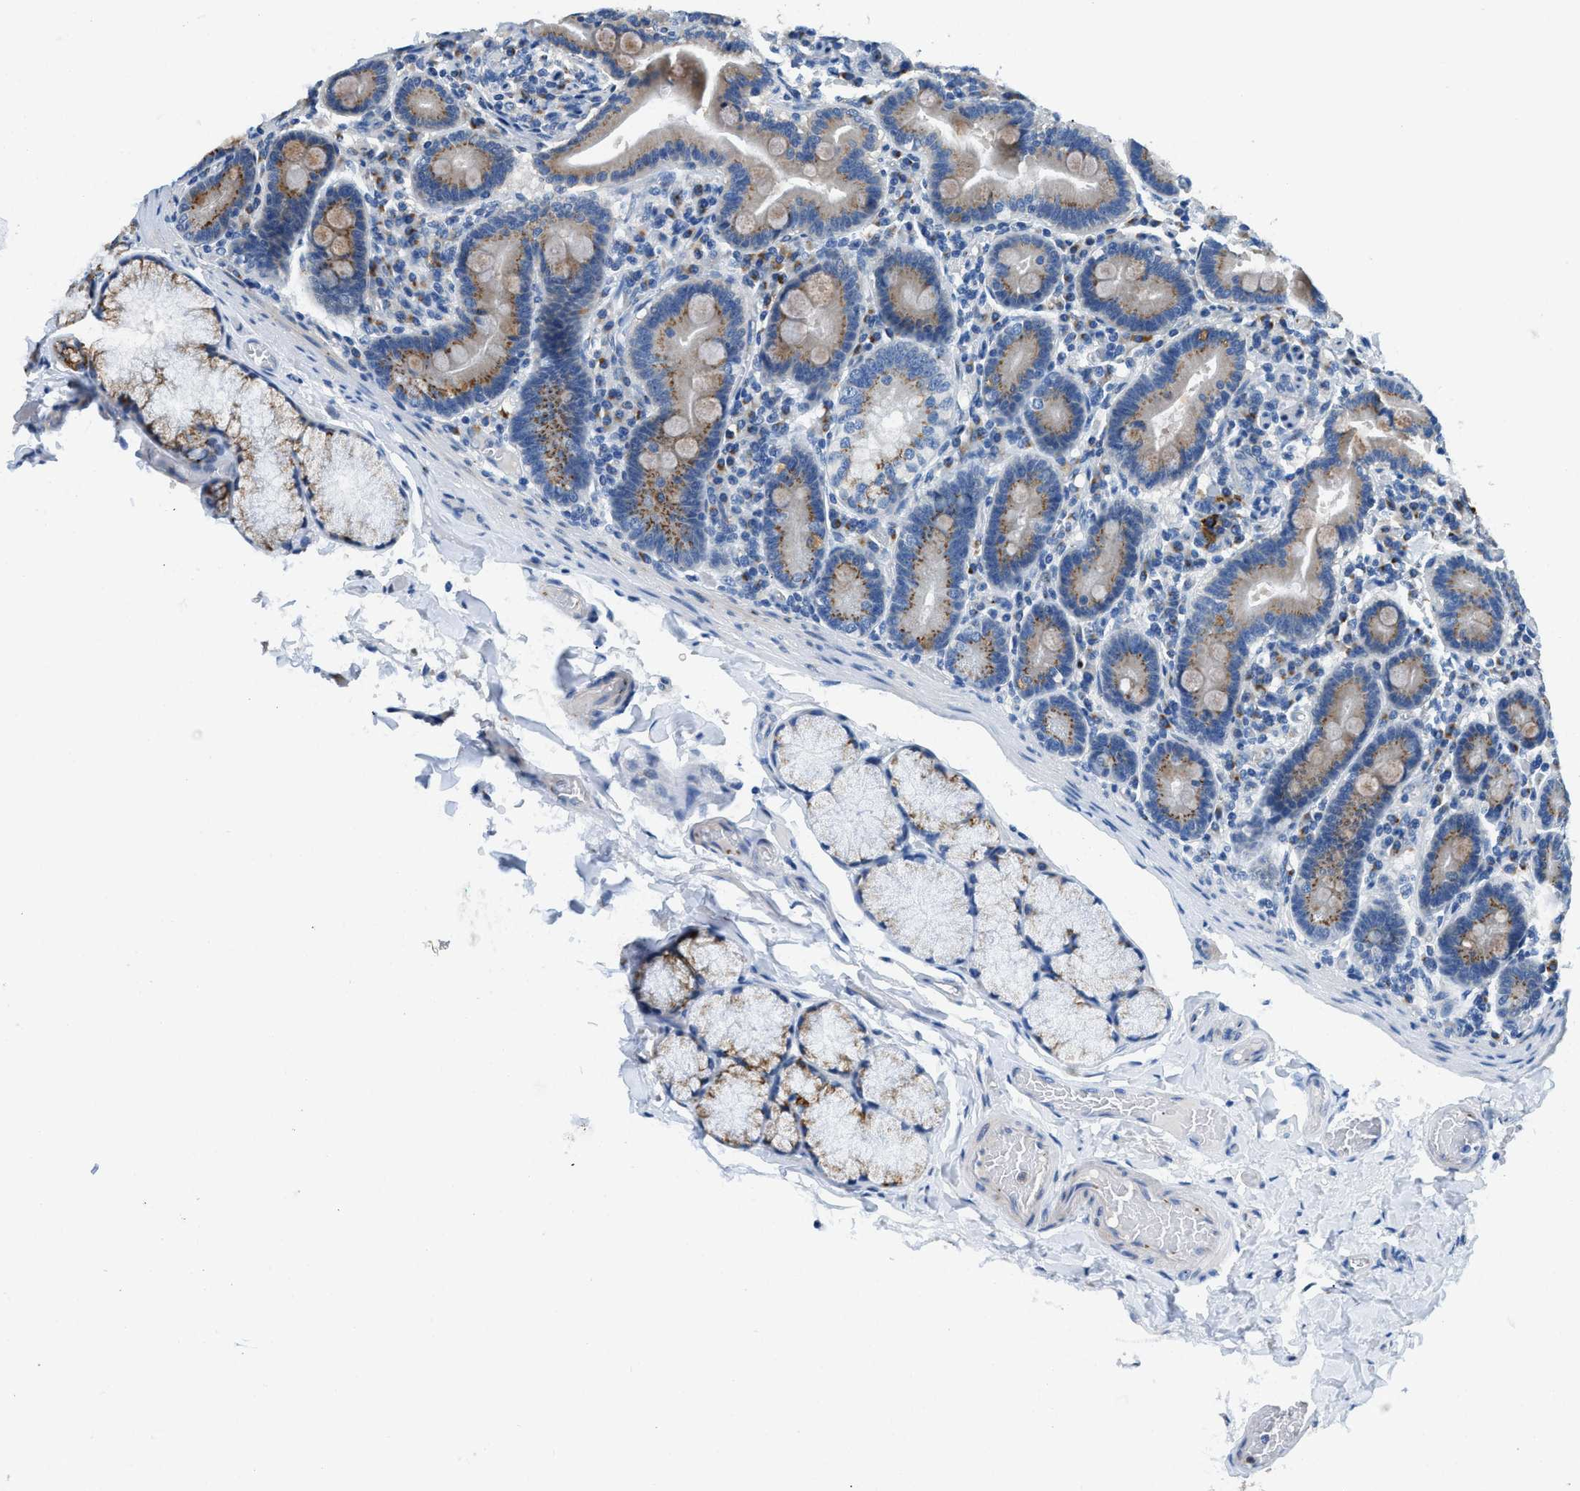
{"staining": {"intensity": "moderate", "quantity": "25%-75%", "location": "cytoplasmic/membranous"}, "tissue": "duodenum", "cell_type": "Glandular cells", "image_type": "normal", "snomed": [{"axis": "morphology", "description": "Normal tissue, NOS"}, {"axis": "topography", "description": "Duodenum"}], "caption": "A micrograph showing moderate cytoplasmic/membranous positivity in approximately 25%-75% of glandular cells in normal duodenum, as visualized by brown immunohistochemical staining.", "gene": "FUT8", "patient": {"sex": "male", "age": 54}}